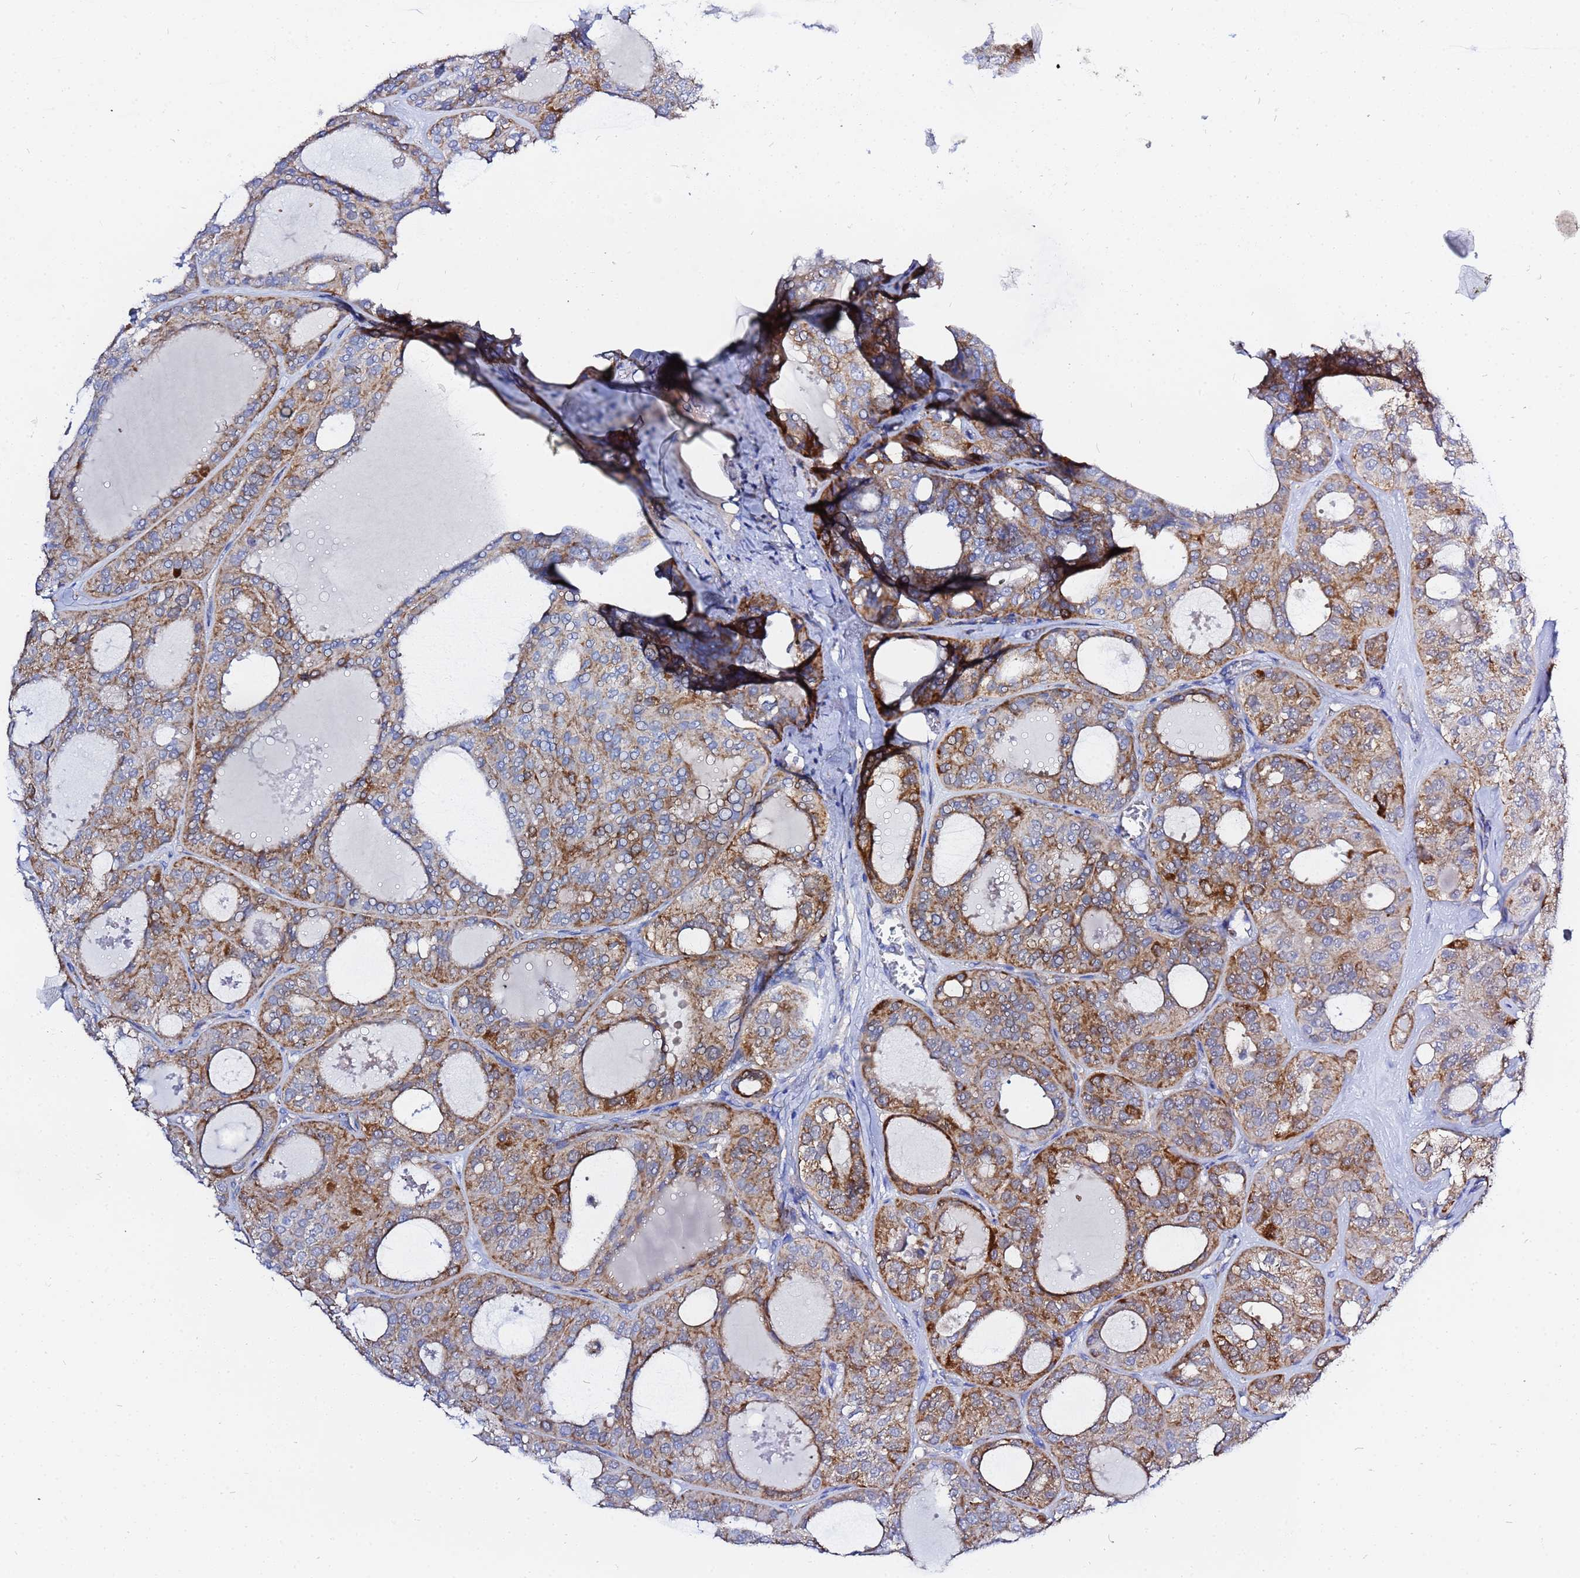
{"staining": {"intensity": "moderate", "quantity": ">75%", "location": "cytoplasmic/membranous"}, "tissue": "thyroid cancer", "cell_type": "Tumor cells", "image_type": "cancer", "snomed": [{"axis": "morphology", "description": "Follicular adenoma carcinoma, NOS"}, {"axis": "topography", "description": "Thyroid gland"}], "caption": "Brown immunohistochemical staining in human thyroid cancer displays moderate cytoplasmic/membranous positivity in about >75% of tumor cells. (DAB (3,3'-diaminobenzidine) IHC, brown staining for protein, blue staining for nuclei).", "gene": "FAHD2A", "patient": {"sex": "male", "age": 75}}